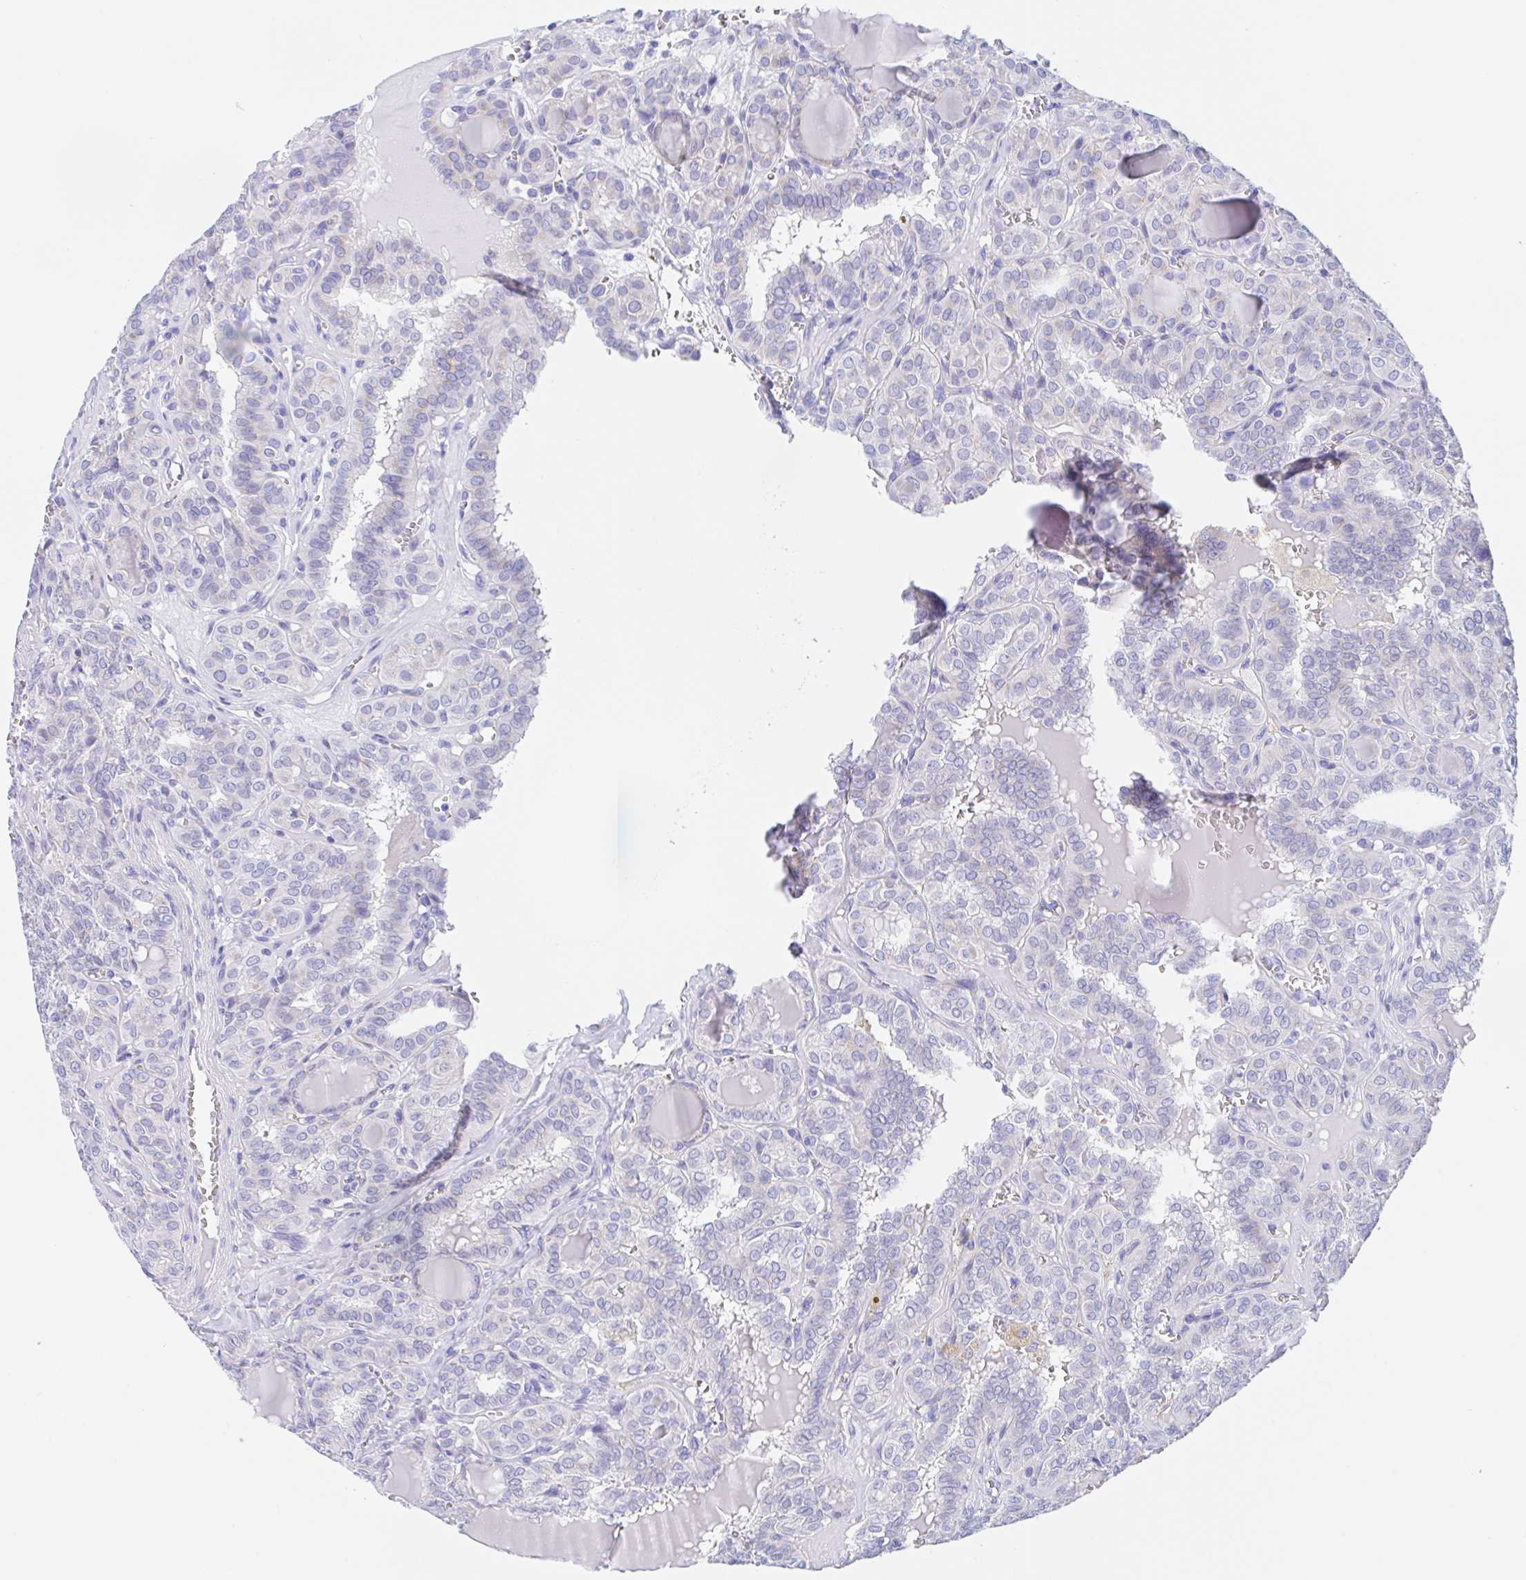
{"staining": {"intensity": "negative", "quantity": "none", "location": "none"}, "tissue": "thyroid cancer", "cell_type": "Tumor cells", "image_type": "cancer", "snomed": [{"axis": "morphology", "description": "Papillary adenocarcinoma, NOS"}, {"axis": "topography", "description": "Thyroid gland"}], "caption": "Image shows no significant protein staining in tumor cells of papillary adenocarcinoma (thyroid).", "gene": "SCG3", "patient": {"sex": "female", "age": 41}}